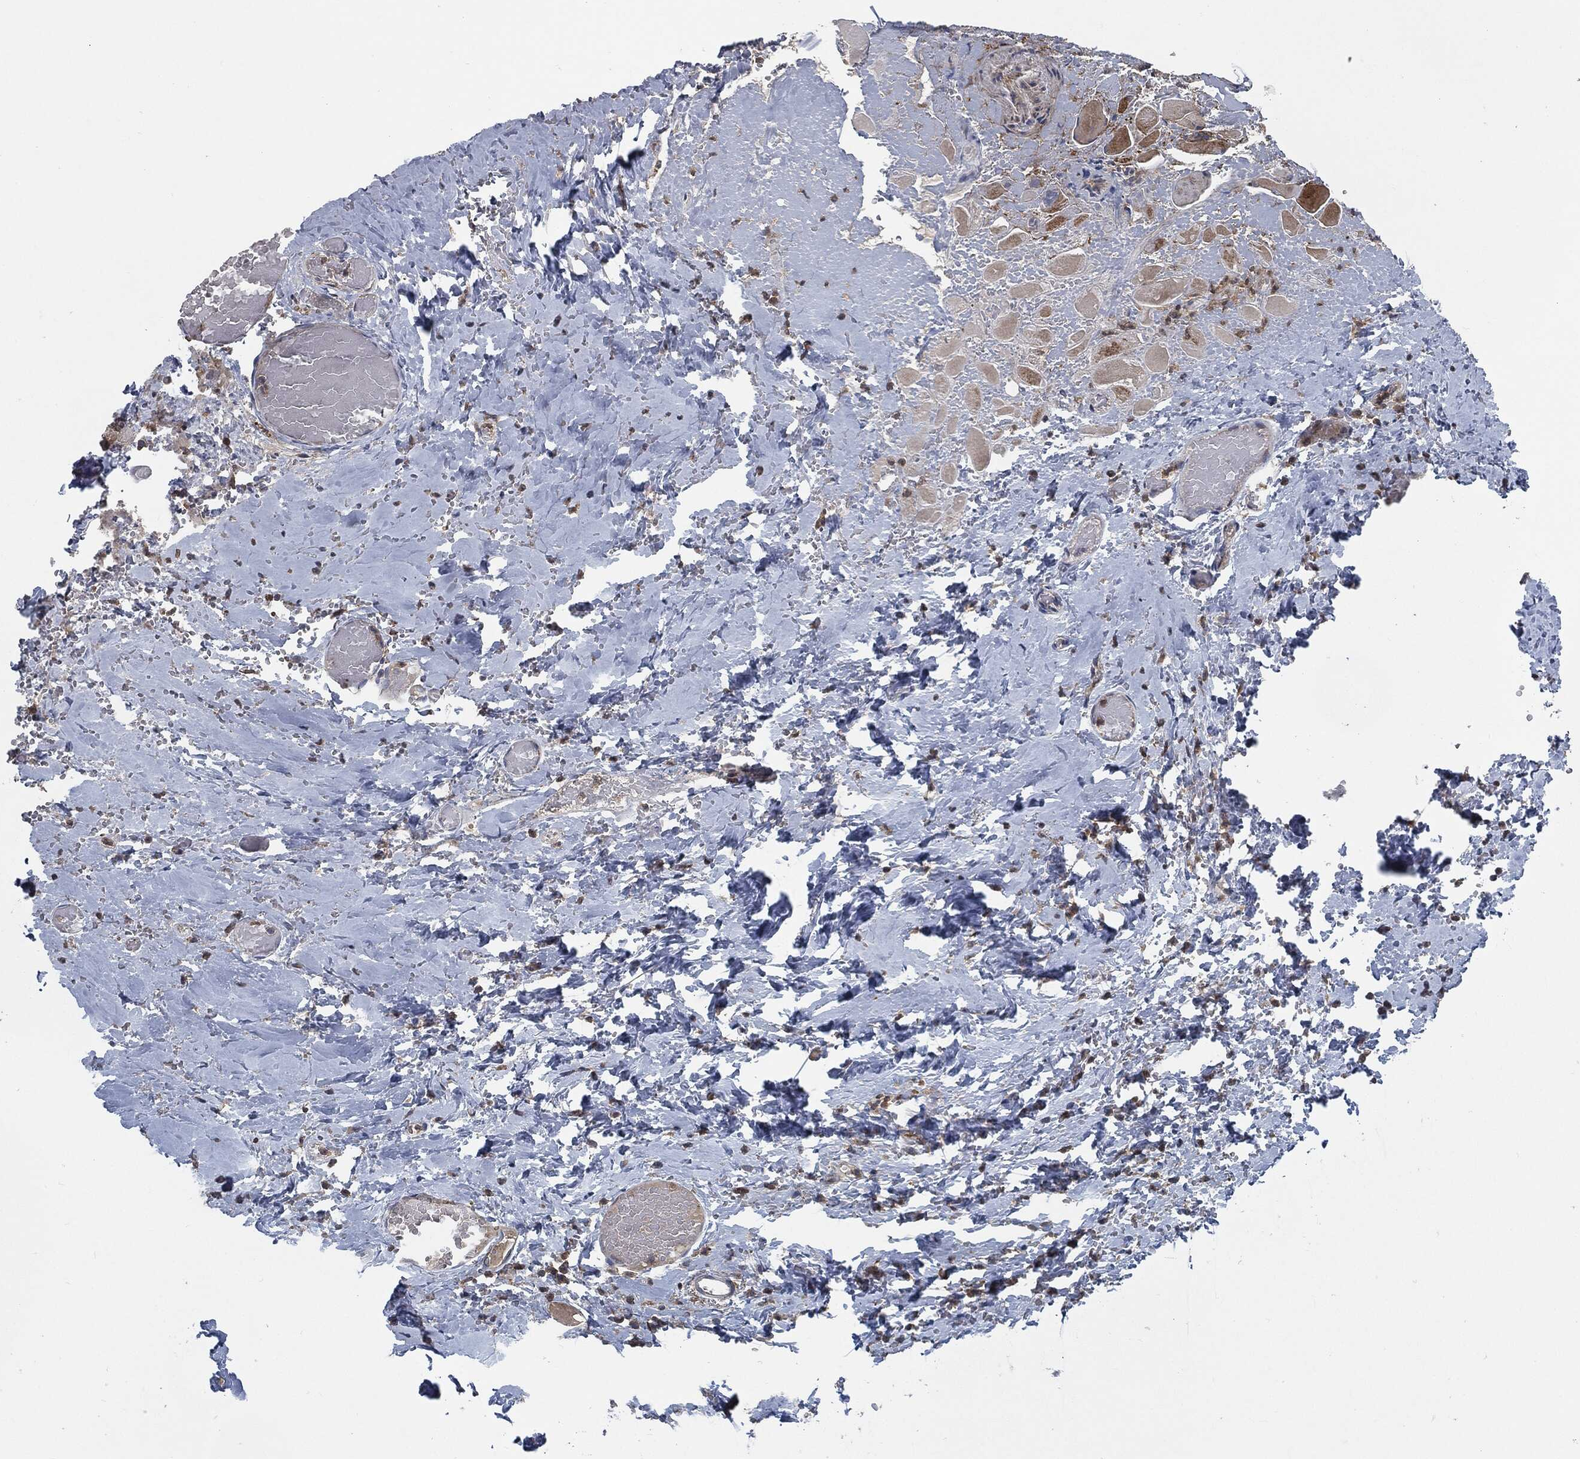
{"staining": {"intensity": "moderate", "quantity": "<25%", "location": "cytoplasmic/membranous"}, "tissue": "skeletal muscle", "cell_type": "Myocytes", "image_type": "normal", "snomed": [{"axis": "morphology", "description": "Normal tissue, NOS"}, {"axis": "morphology", "description": "Malignant melanoma, Metastatic site"}, {"axis": "topography", "description": "Skeletal muscle"}], "caption": "A brown stain highlights moderate cytoplasmic/membranous staining of a protein in myocytes of normal skeletal muscle. Using DAB (3,3'-diaminobenzidine) (brown) and hematoxylin (blue) stains, captured at high magnification using brightfield microscopy.", "gene": "SVIL", "patient": {"sex": "male", "age": 50}}